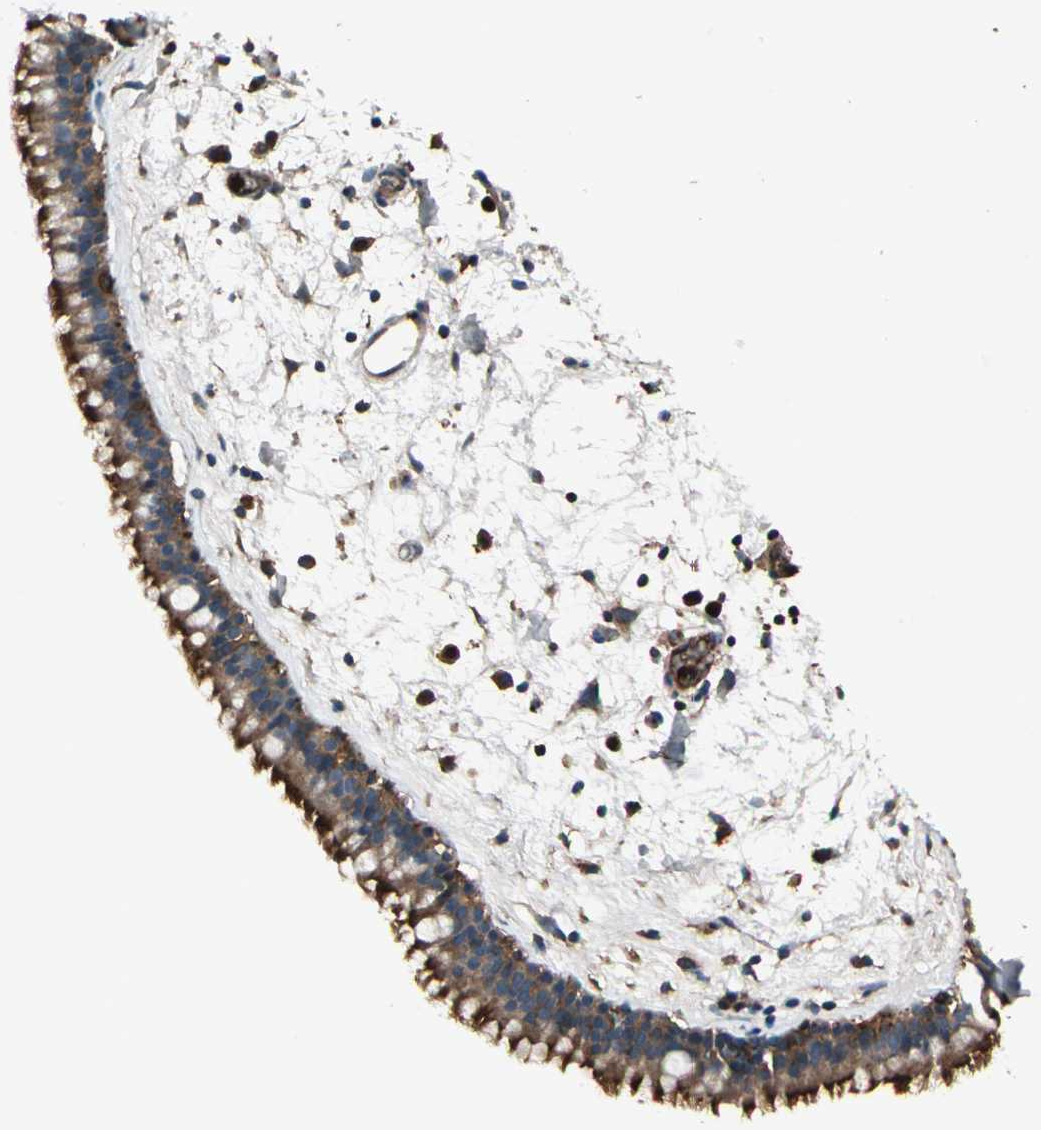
{"staining": {"intensity": "strong", "quantity": ">75%", "location": "cytoplasmic/membranous"}, "tissue": "nasopharynx", "cell_type": "Respiratory epithelial cells", "image_type": "normal", "snomed": [{"axis": "morphology", "description": "Normal tissue, NOS"}, {"axis": "morphology", "description": "Inflammation, NOS"}, {"axis": "topography", "description": "Nasopharynx"}], "caption": "Protein expression analysis of unremarkable nasopharynx shows strong cytoplasmic/membranous expression in approximately >75% of respiratory epithelial cells. The protein is shown in brown color, while the nuclei are stained blue.", "gene": "STX11", "patient": {"sex": "male", "age": 48}}